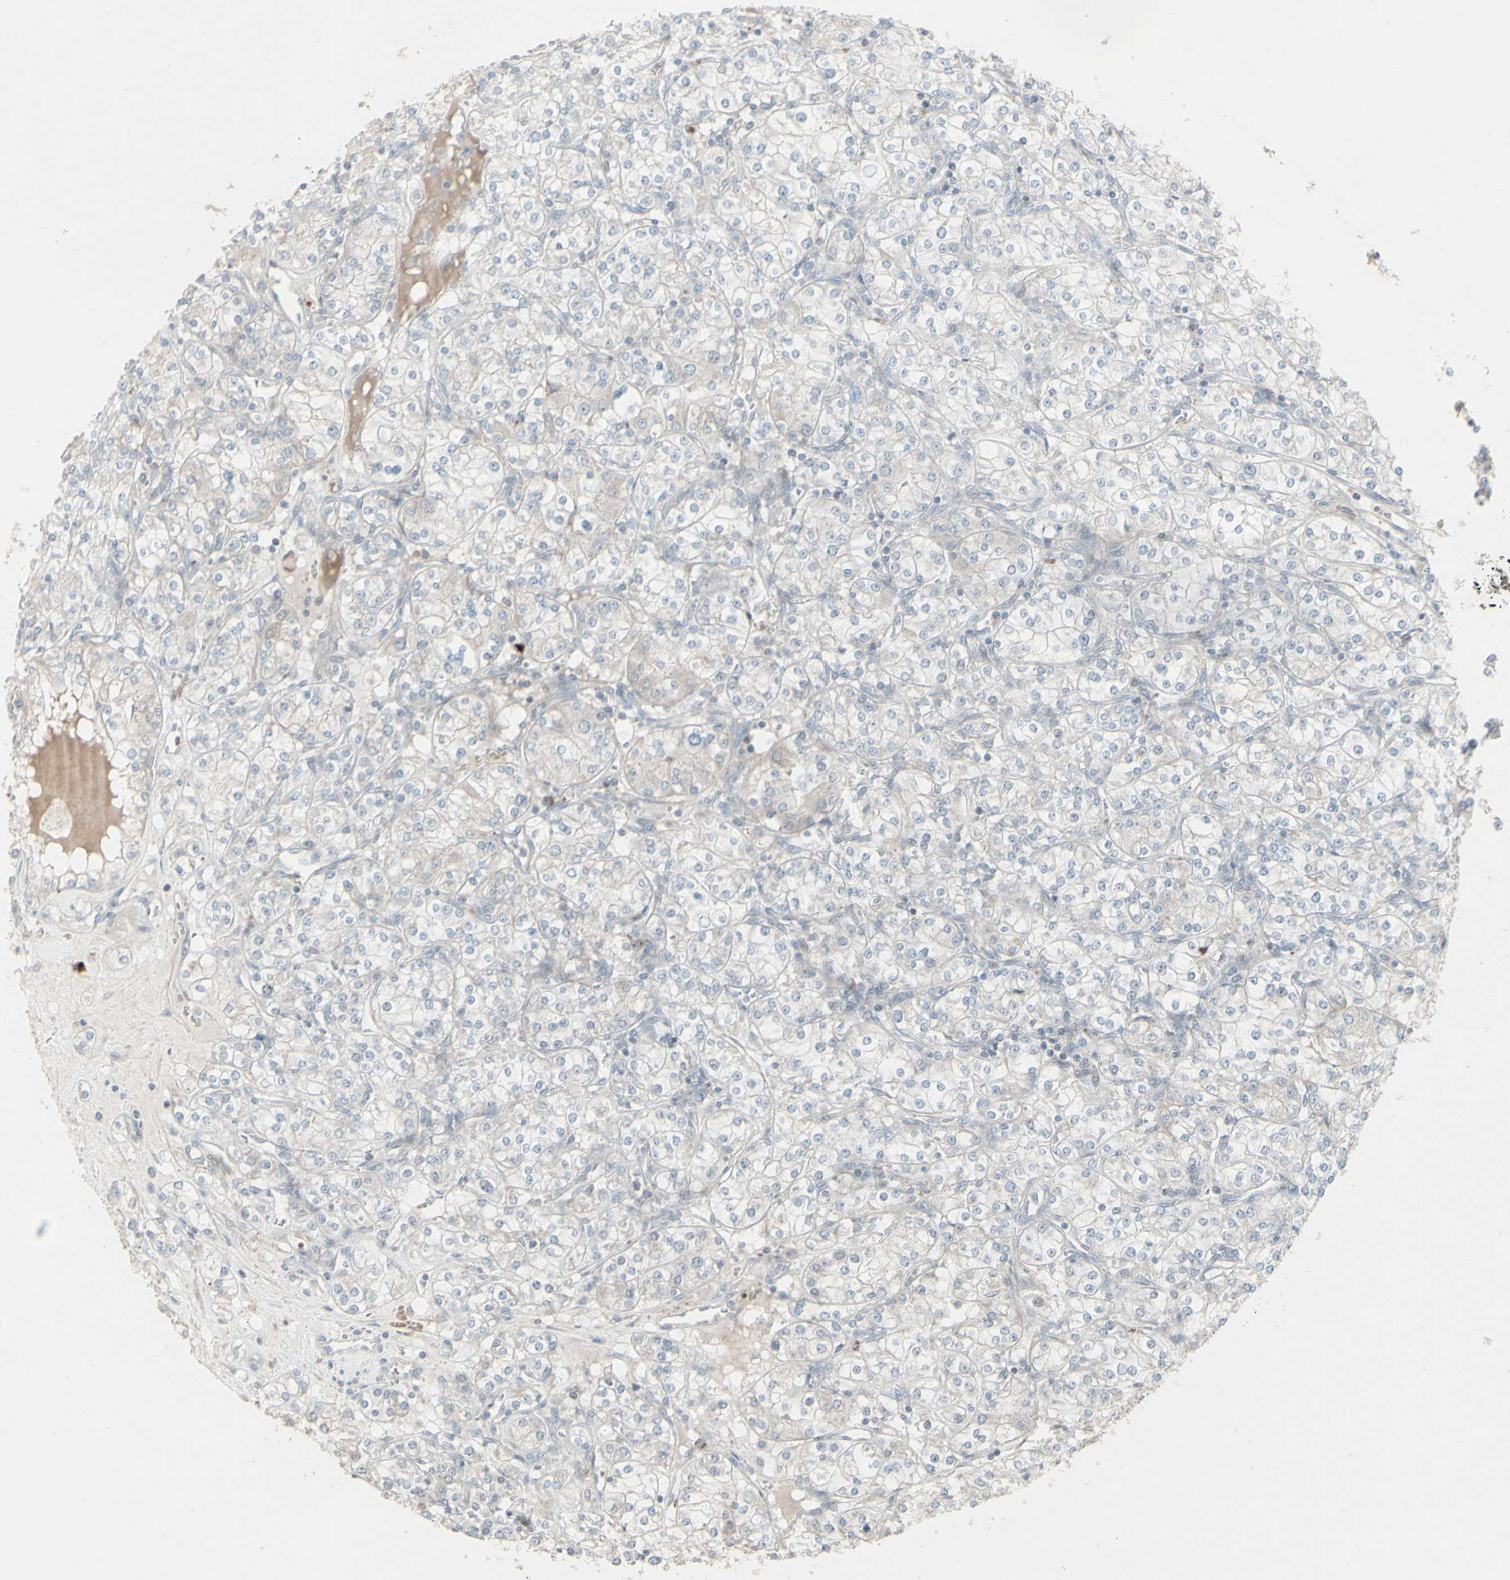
{"staining": {"intensity": "negative", "quantity": "none", "location": "none"}, "tissue": "renal cancer", "cell_type": "Tumor cells", "image_type": "cancer", "snomed": [{"axis": "morphology", "description": "Adenocarcinoma, NOS"}, {"axis": "topography", "description": "Kidney"}], "caption": "Human adenocarcinoma (renal) stained for a protein using immunohistochemistry (IHC) displays no staining in tumor cells.", "gene": "GMNN", "patient": {"sex": "male", "age": 77}}